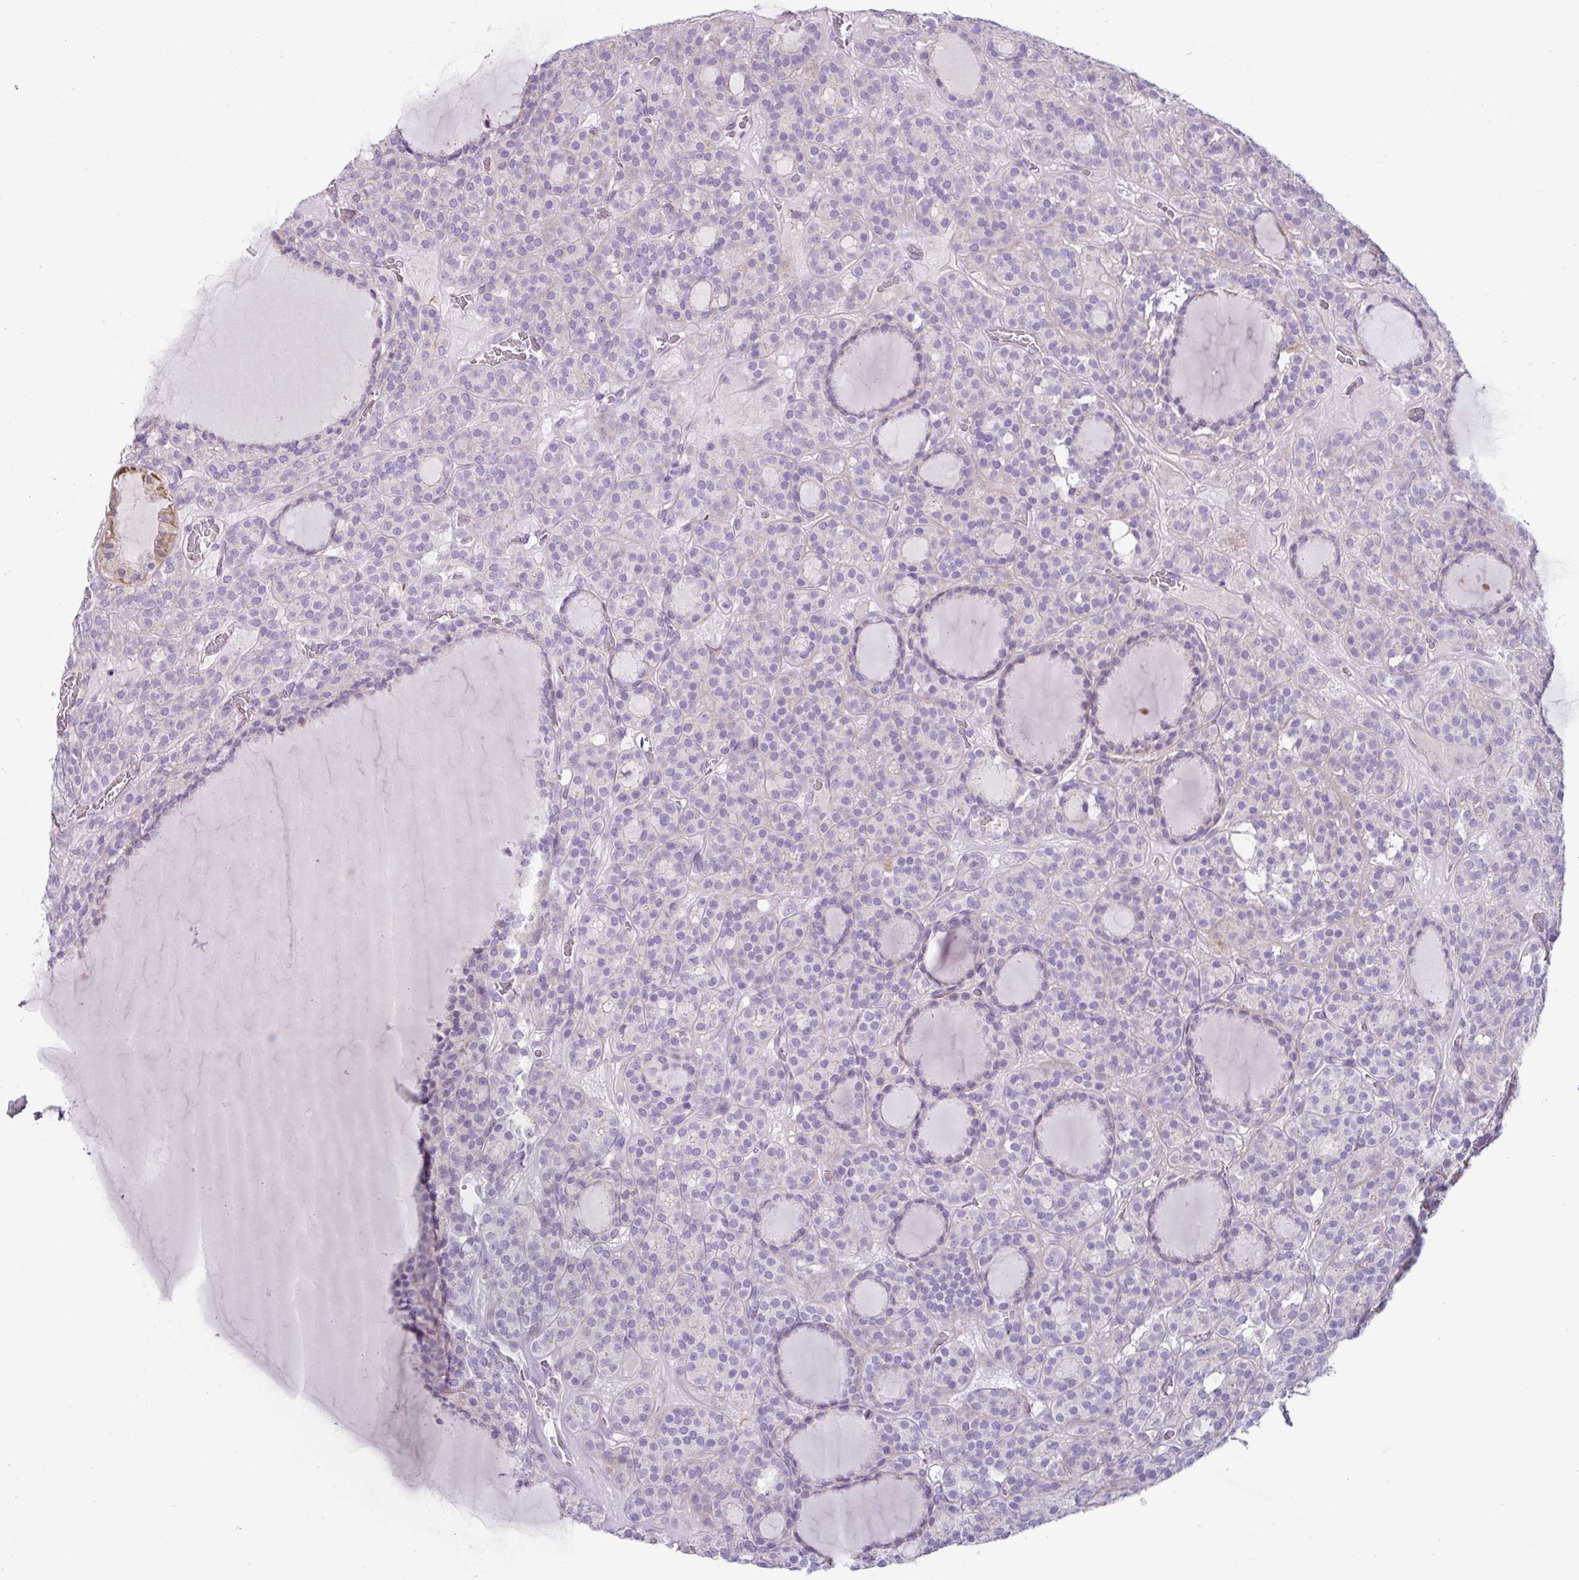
{"staining": {"intensity": "negative", "quantity": "none", "location": "none"}, "tissue": "thyroid cancer", "cell_type": "Tumor cells", "image_type": "cancer", "snomed": [{"axis": "morphology", "description": "Follicular adenoma carcinoma, NOS"}, {"axis": "topography", "description": "Thyroid gland"}], "caption": "High power microscopy histopathology image of an immunohistochemistry image of follicular adenoma carcinoma (thyroid), revealing no significant expression in tumor cells.", "gene": "RGS16", "patient": {"sex": "female", "age": 63}}